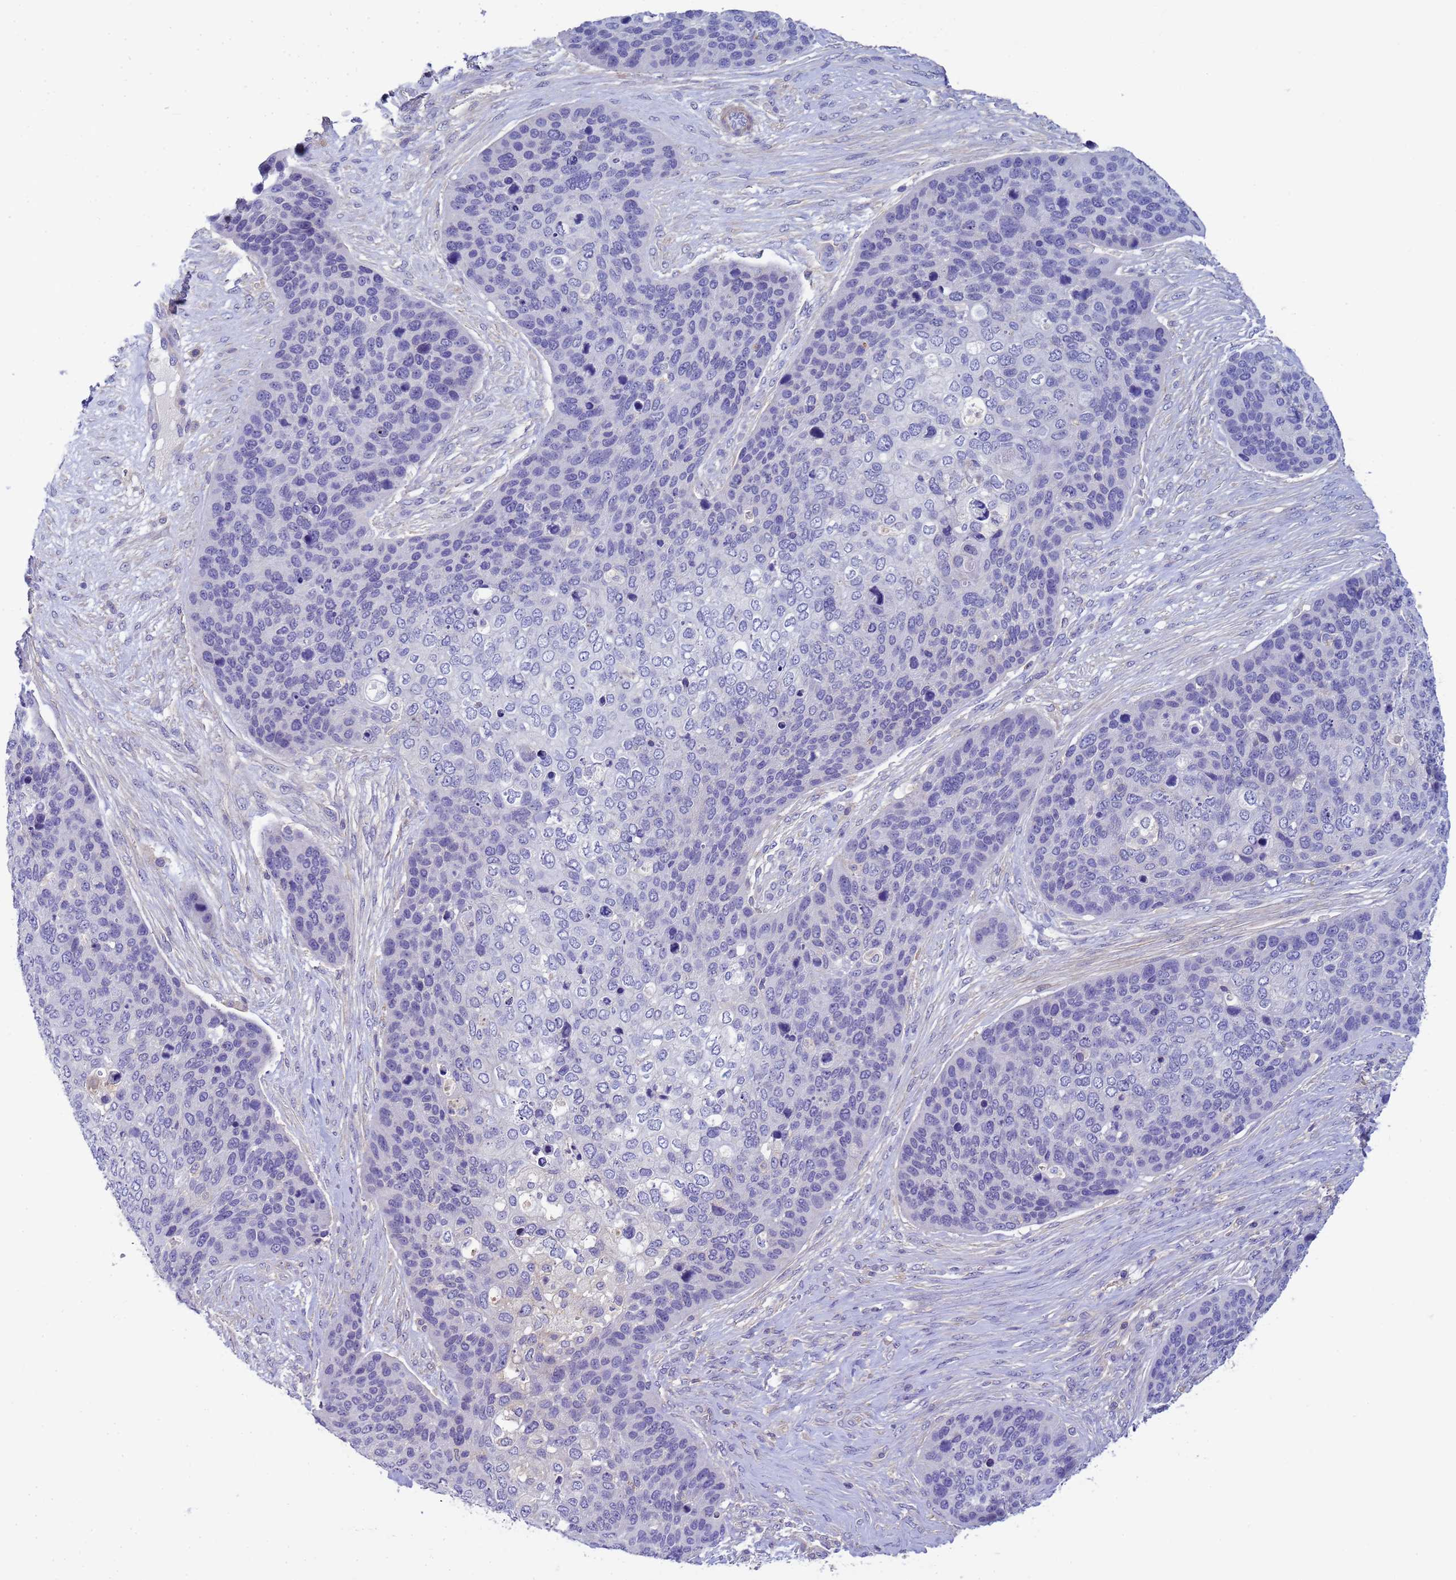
{"staining": {"intensity": "negative", "quantity": "none", "location": "none"}, "tissue": "skin cancer", "cell_type": "Tumor cells", "image_type": "cancer", "snomed": [{"axis": "morphology", "description": "Basal cell carcinoma"}, {"axis": "topography", "description": "Skin"}], "caption": "This is a micrograph of immunohistochemistry staining of skin cancer (basal cell carcinoma), which shows no expression in tumor cells.", "gene": "KLHL13", "patient": {"sex": "female", "age": 74}}